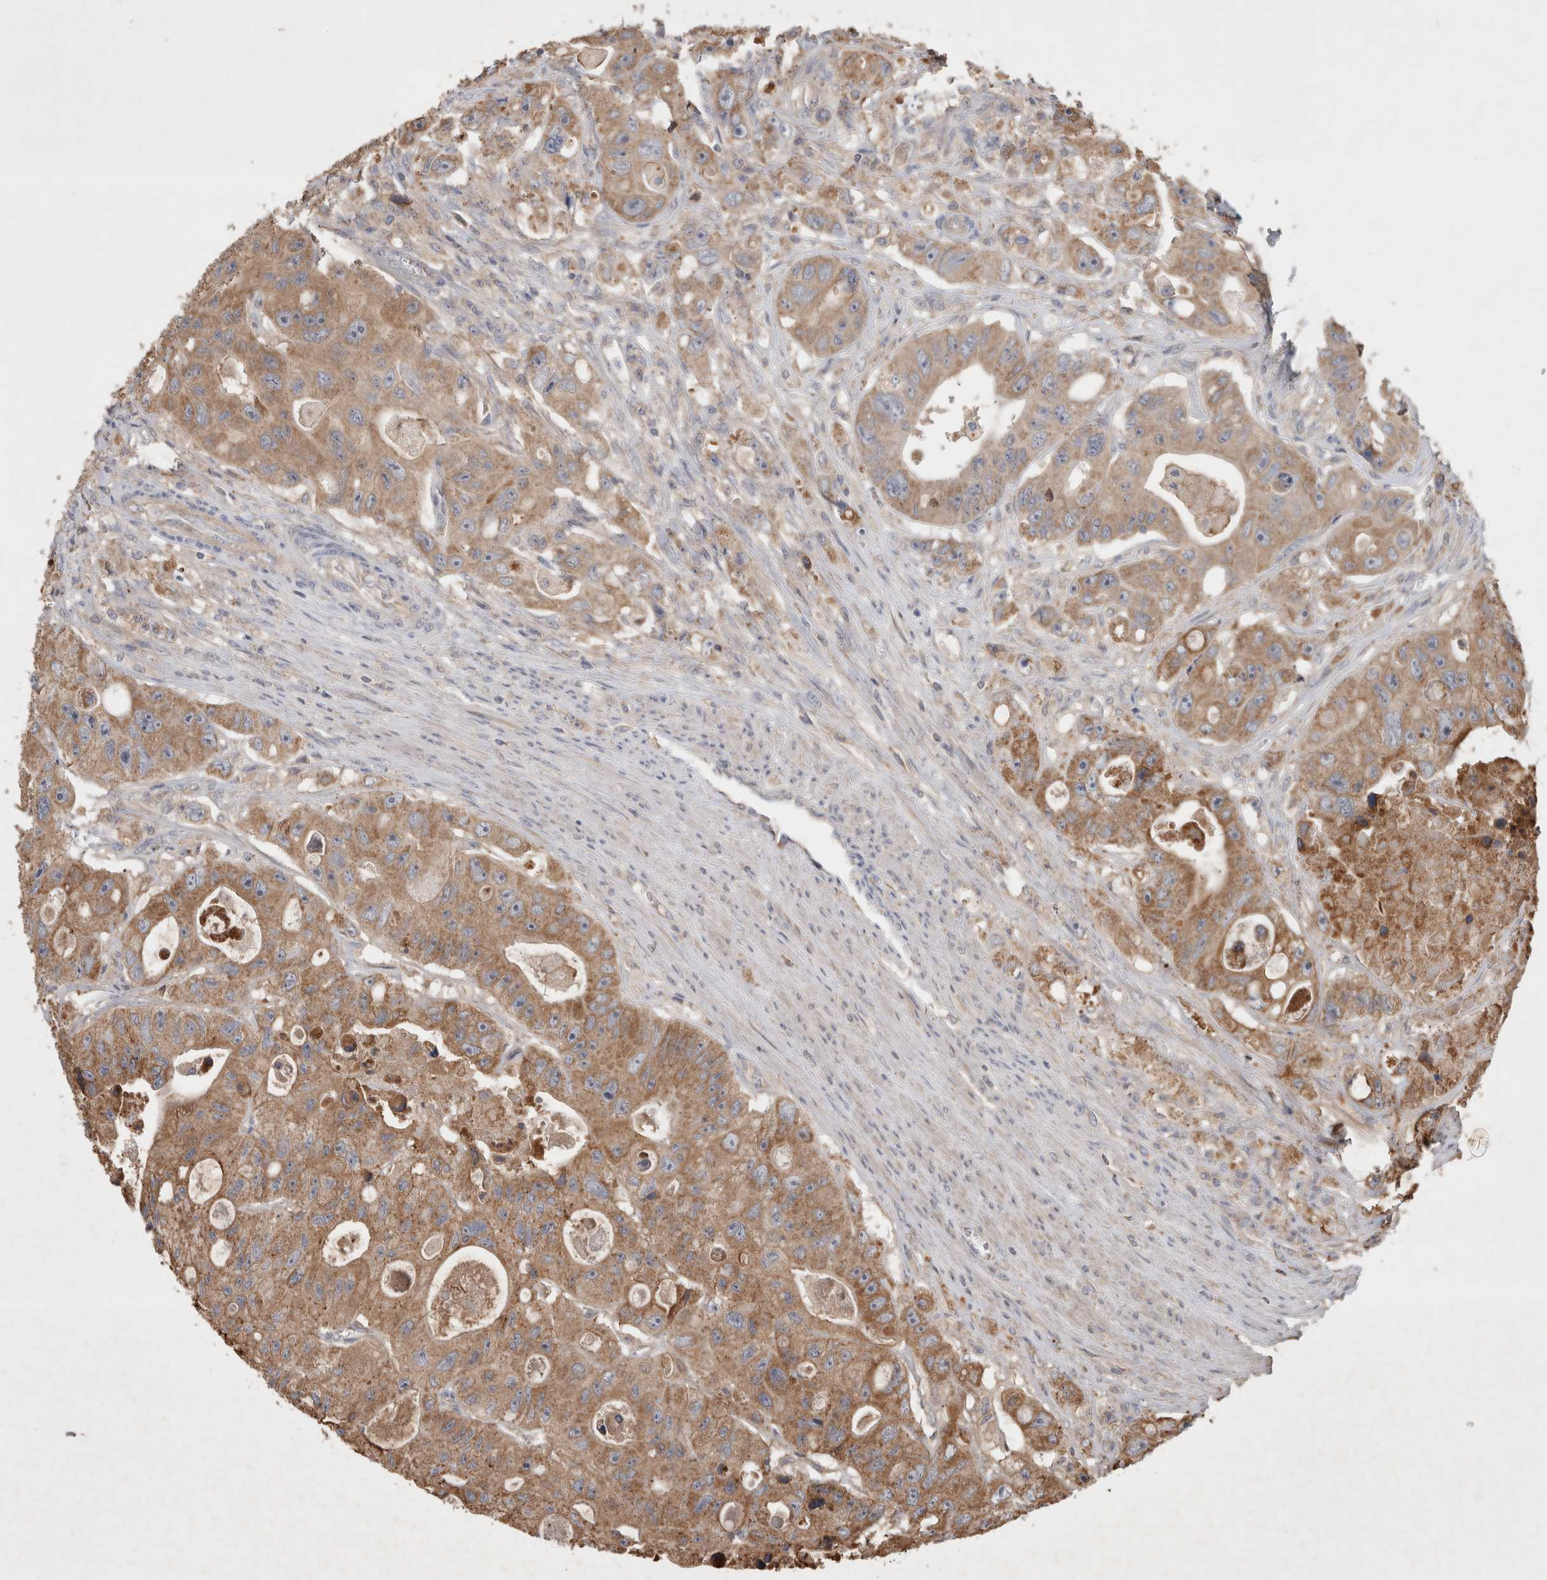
{"staining": {"intensity": "moderate", "quantity": ">75%", "location": "cytoplasmic/membranous"}, "tissue": "colorectal cancer", "cell_type": "Tumor cells", "image_type": "cancer", "snomed": [{"axis": "morphology", "description": "Adenocarcinoma, NOS"}, {"axis": "topography", "description": "Colon"}], "caption": "IHC micrograph of neoplastic tissue: human colorectal cancer (adenocarcinoma) stained using immunohistochemistry reveals medium levels of moderate protein expression localized specifically in the cytoplasmic/membranous of tumor cells, appearing as a cytoplasmic/membranous brown color.", "gene": "SERAC1", "patient": {"sex": "female", "age": 46}}